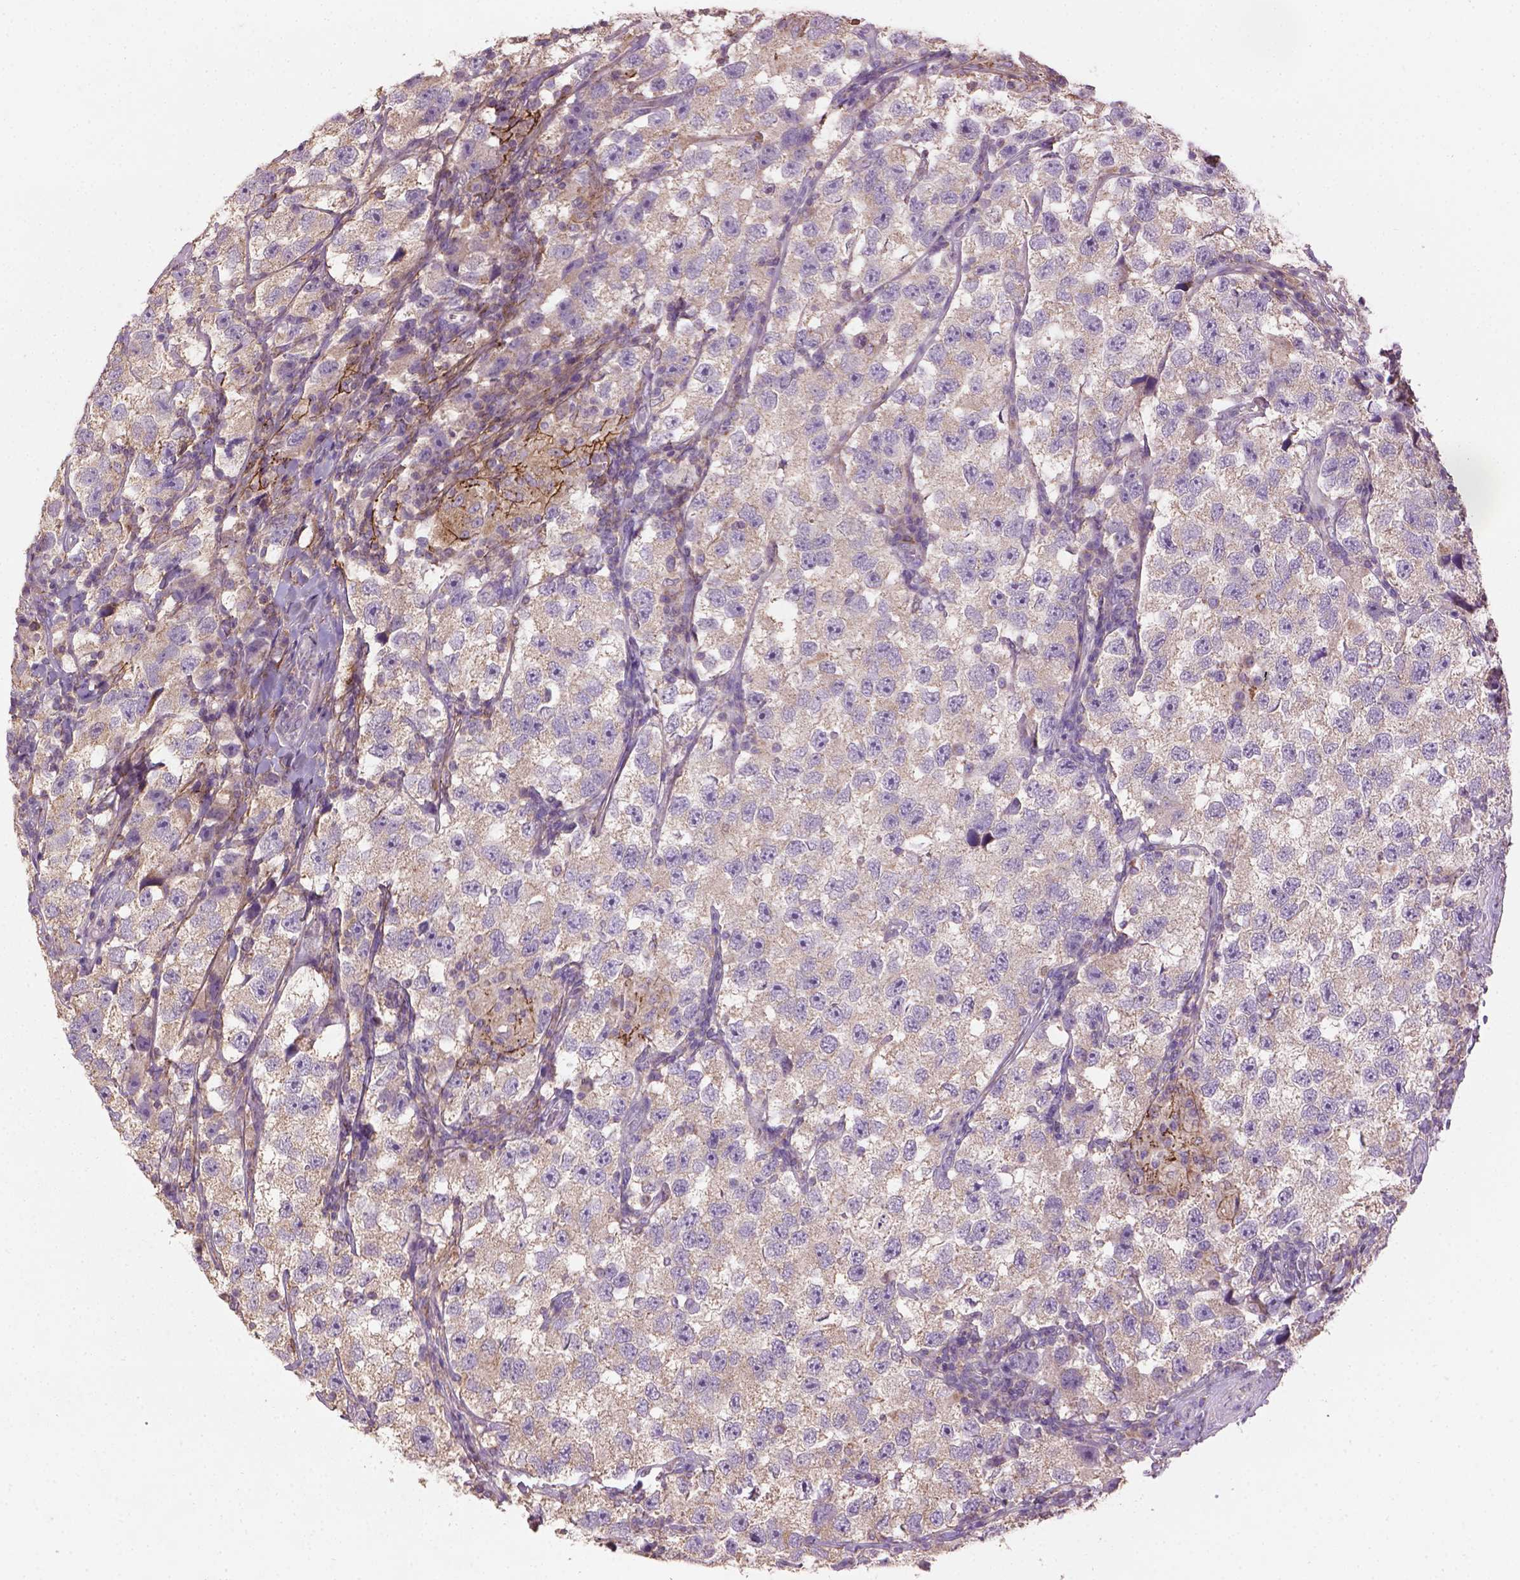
{"staining": {"intensity": "negative", "quantity": "none", "location": "none"}, "tissue": "testis cancer", "cell_type": "Tumor cells", "image_type": "cancer", "snomed": [{"axis": "morphology", "description": "Seminoma, NOS"}, {"axis": "topography", "description": "Testis"}], "caption": "Tumor cells show no significant staining in seminoma (testis).", "gene": "LRRC3C", "patient": {"sex": "male", "age": 26}}